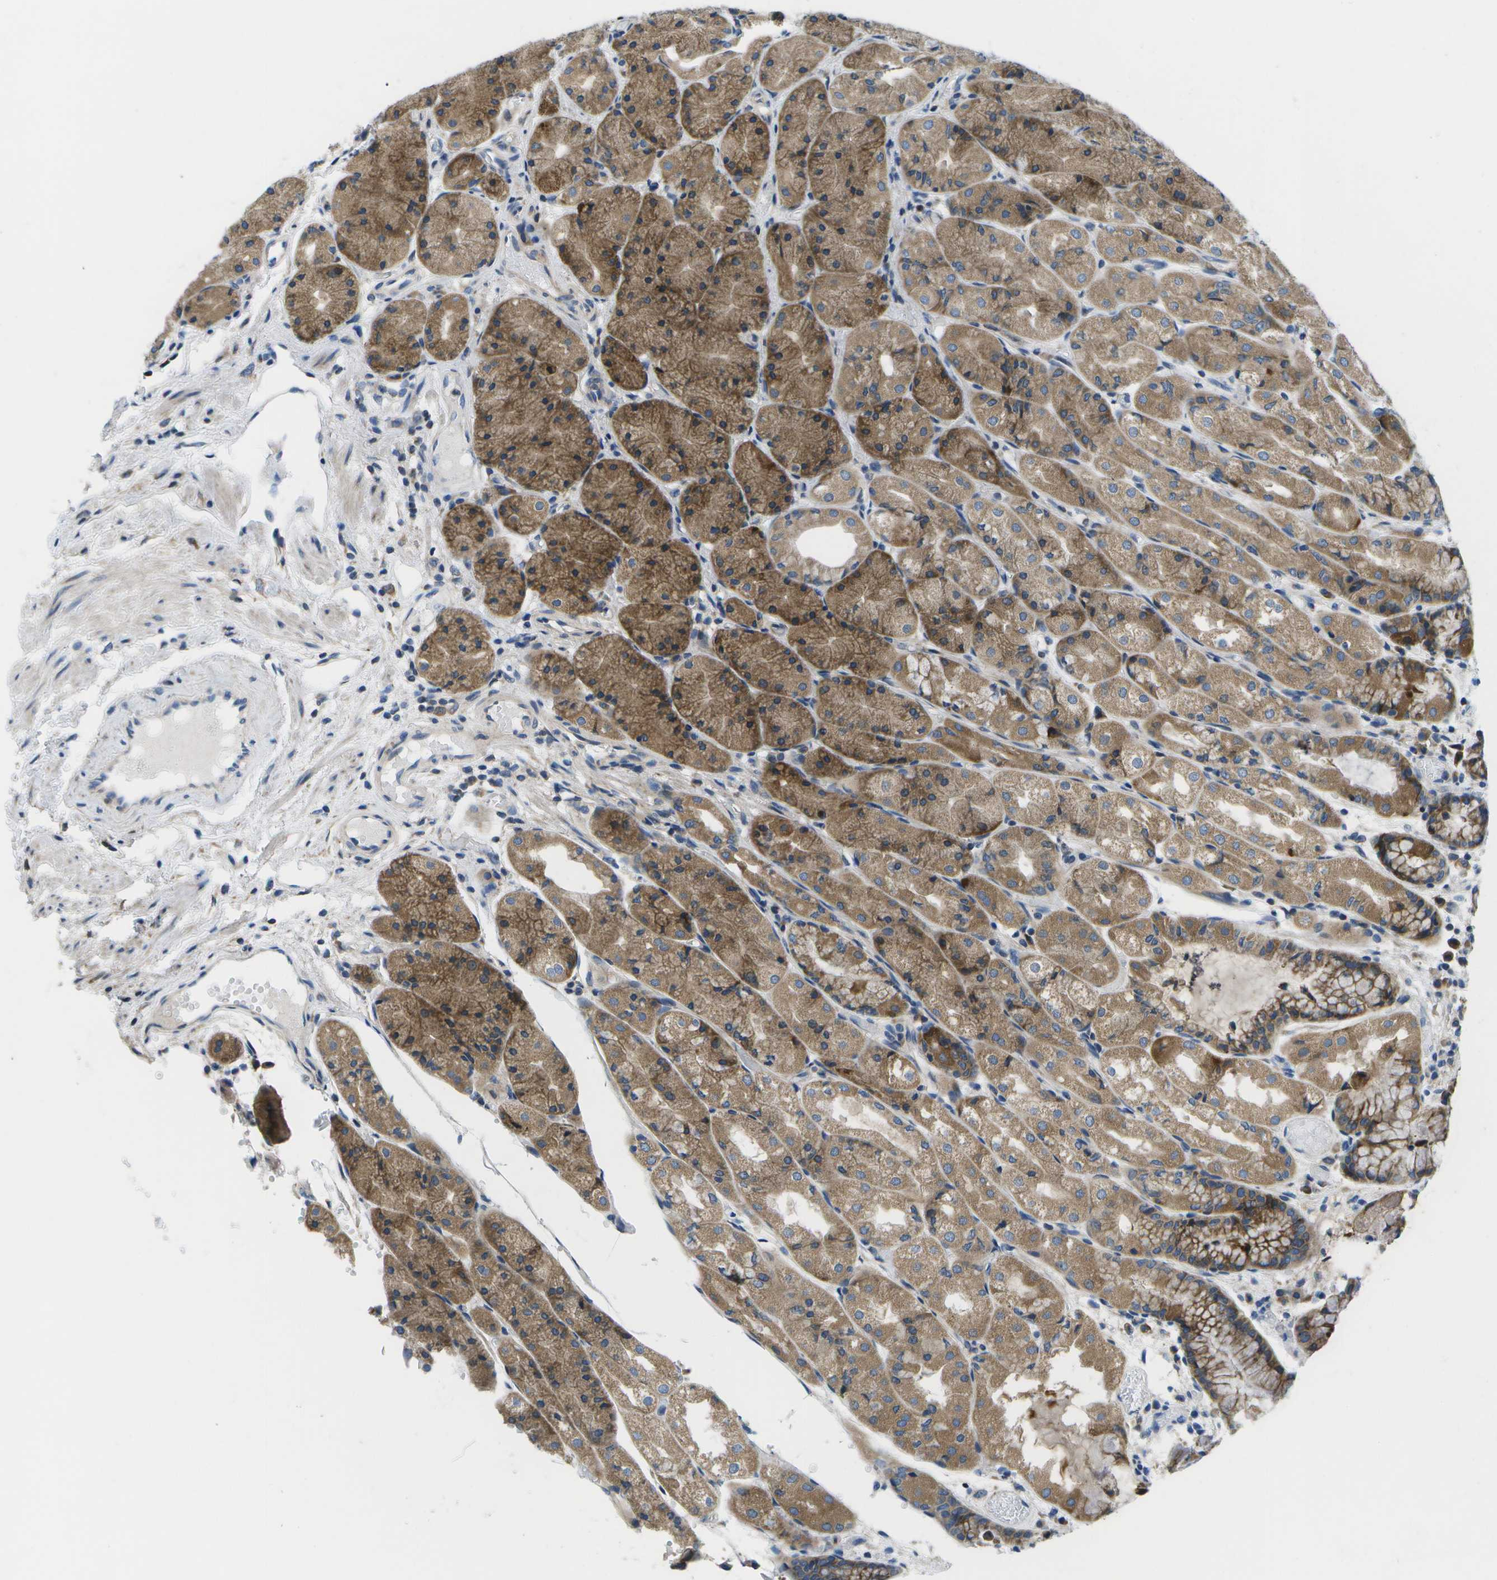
{"staining": {"intensity": "moderate", "quantity": ">75%", "location": "cytoplasmic/membranous"}, "tissue": "stomach", "cell_type": "Glandular cells", "image_type": "normal", "snomed": [{"axis": "morphology", "description": "Normal tissue, NOS"}, {"axis": "topography", "description": "Stomach, upper"}], "caption": "A micrograph showing moderate cytoplasmic/membranous expression in about >75% of glandular cells in unremarkable stomach, as visualized by brown immunohistochemical staining.", "gene": "GDF5", "patient": {"sex": "male", "age": 72}}